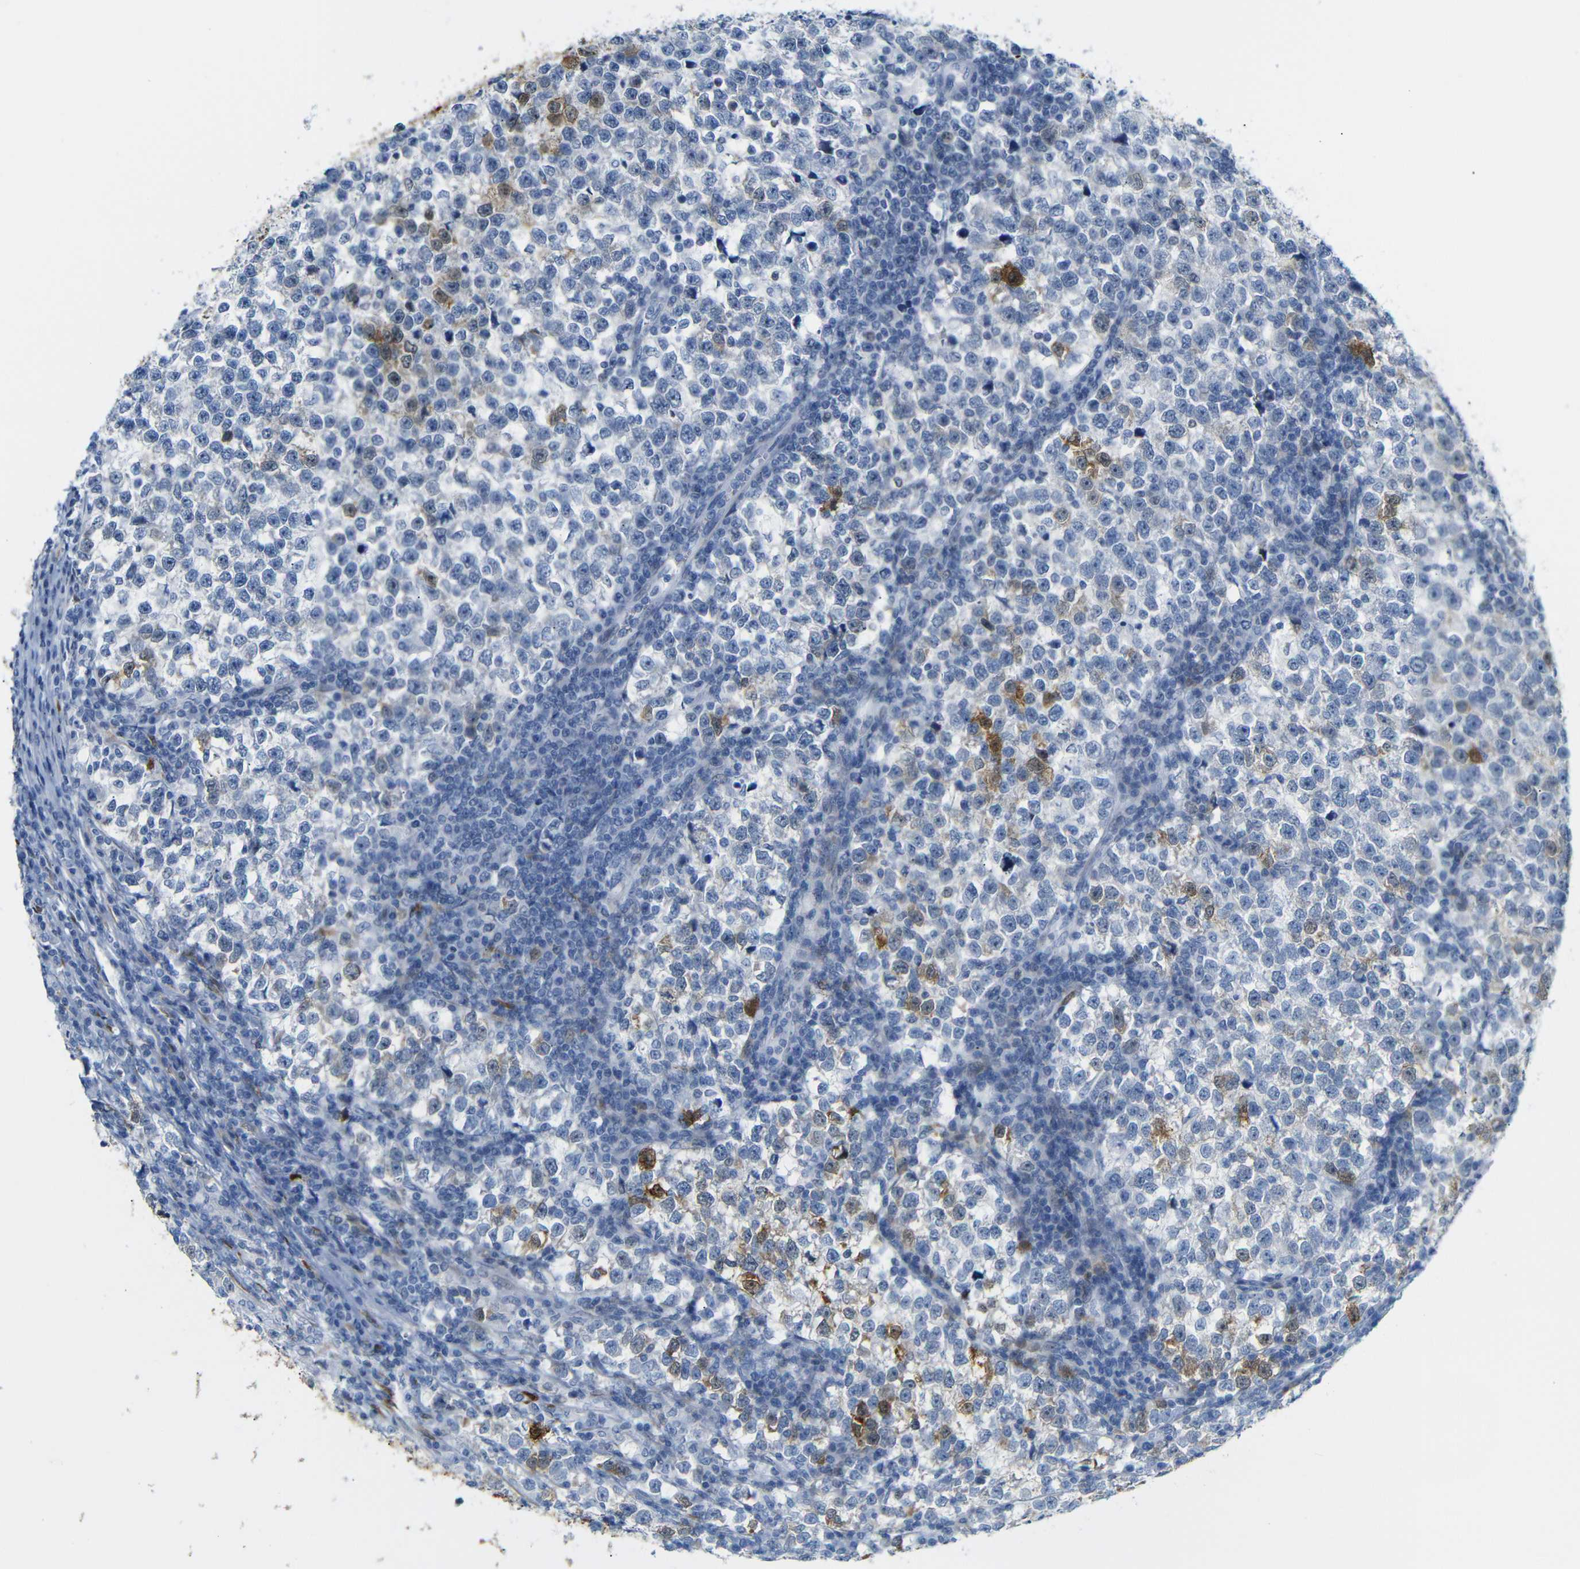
{"staining": {"intensity": "moderate", "quantity": "<25%", "location": "cytoplasmic/membranous,nuclear"}, "tissue": "testis cancer", "cell_type": "Tumor cells", "image_type": "cancer", "snomed": [{"axis": "morphology", "description": "Normal tissue, NOS"}, {"axis": "morphology", "description": "Seminoma, NOS"}, {"axis": "topography", "description": "Testis"}], "caption": "Immunohistochemical staining of human testis cancer displays low levels of moderate cytoplasmic/membranous and nuclear protein staining in about <25% of tumor cells.", "gene": "MT1A", "patient": {"sex": "male", "age": 43}}